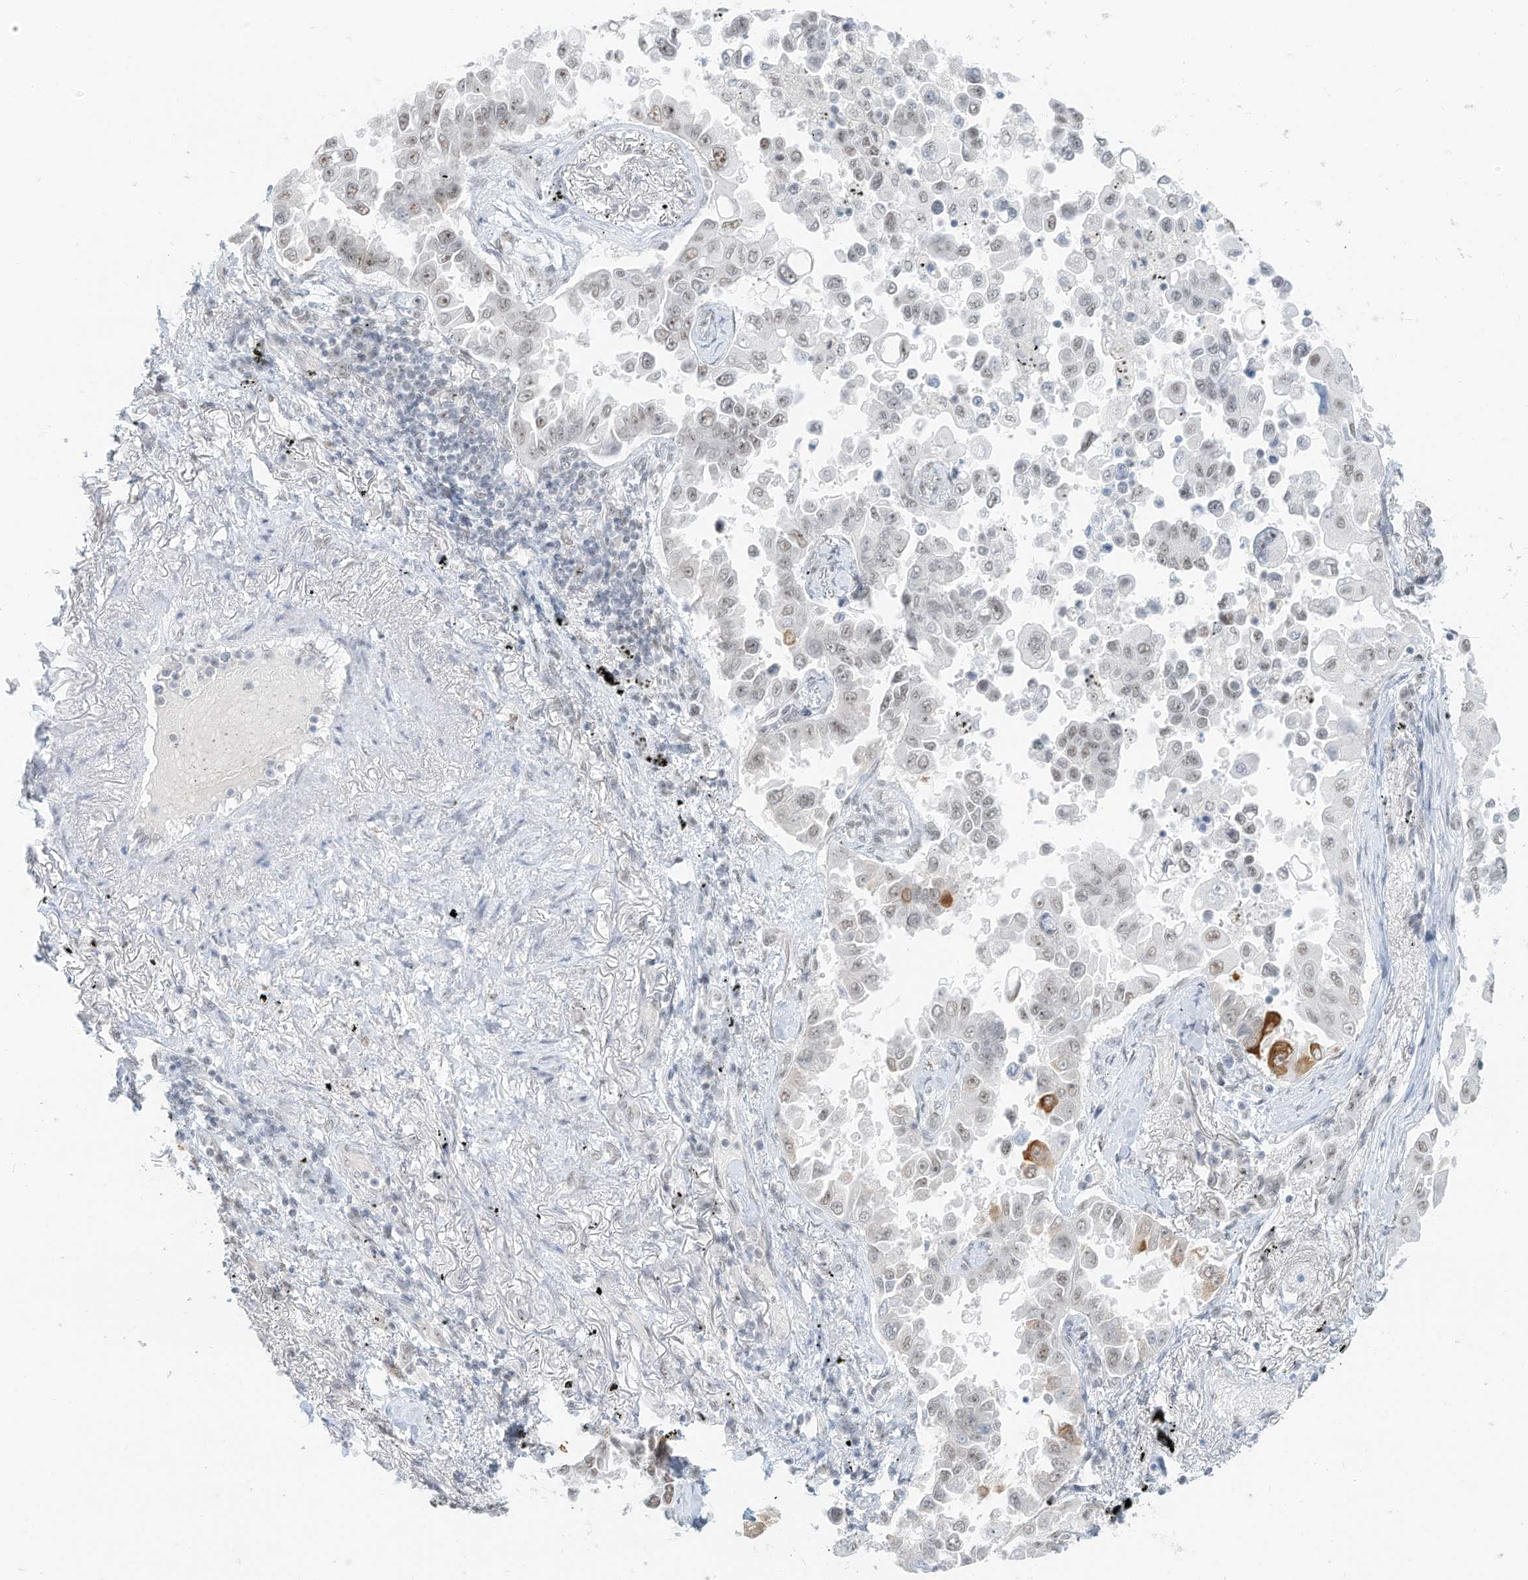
{"staining": {"intensity": "moderate", "quantity": "<25%", "location": "cytoplasmic/membranous,nuclear"}, "tissue": "lung cancer", "cell_type": "Tumor cells", "image_type": "cancer", "snomed": [{"axis": "morphology", "description": "Adenocarcinoma, NOS"}, {"axis": "topography", "description": "Lung"}], "caption": "Brown immunohistochemical staining in human lung cancer shows moderate cytoplasmic/membranous and nuclear expression in approximately <25% of tumor cells.", "gene": "PGC", "patient": {"sex": "female", "age": 67}}